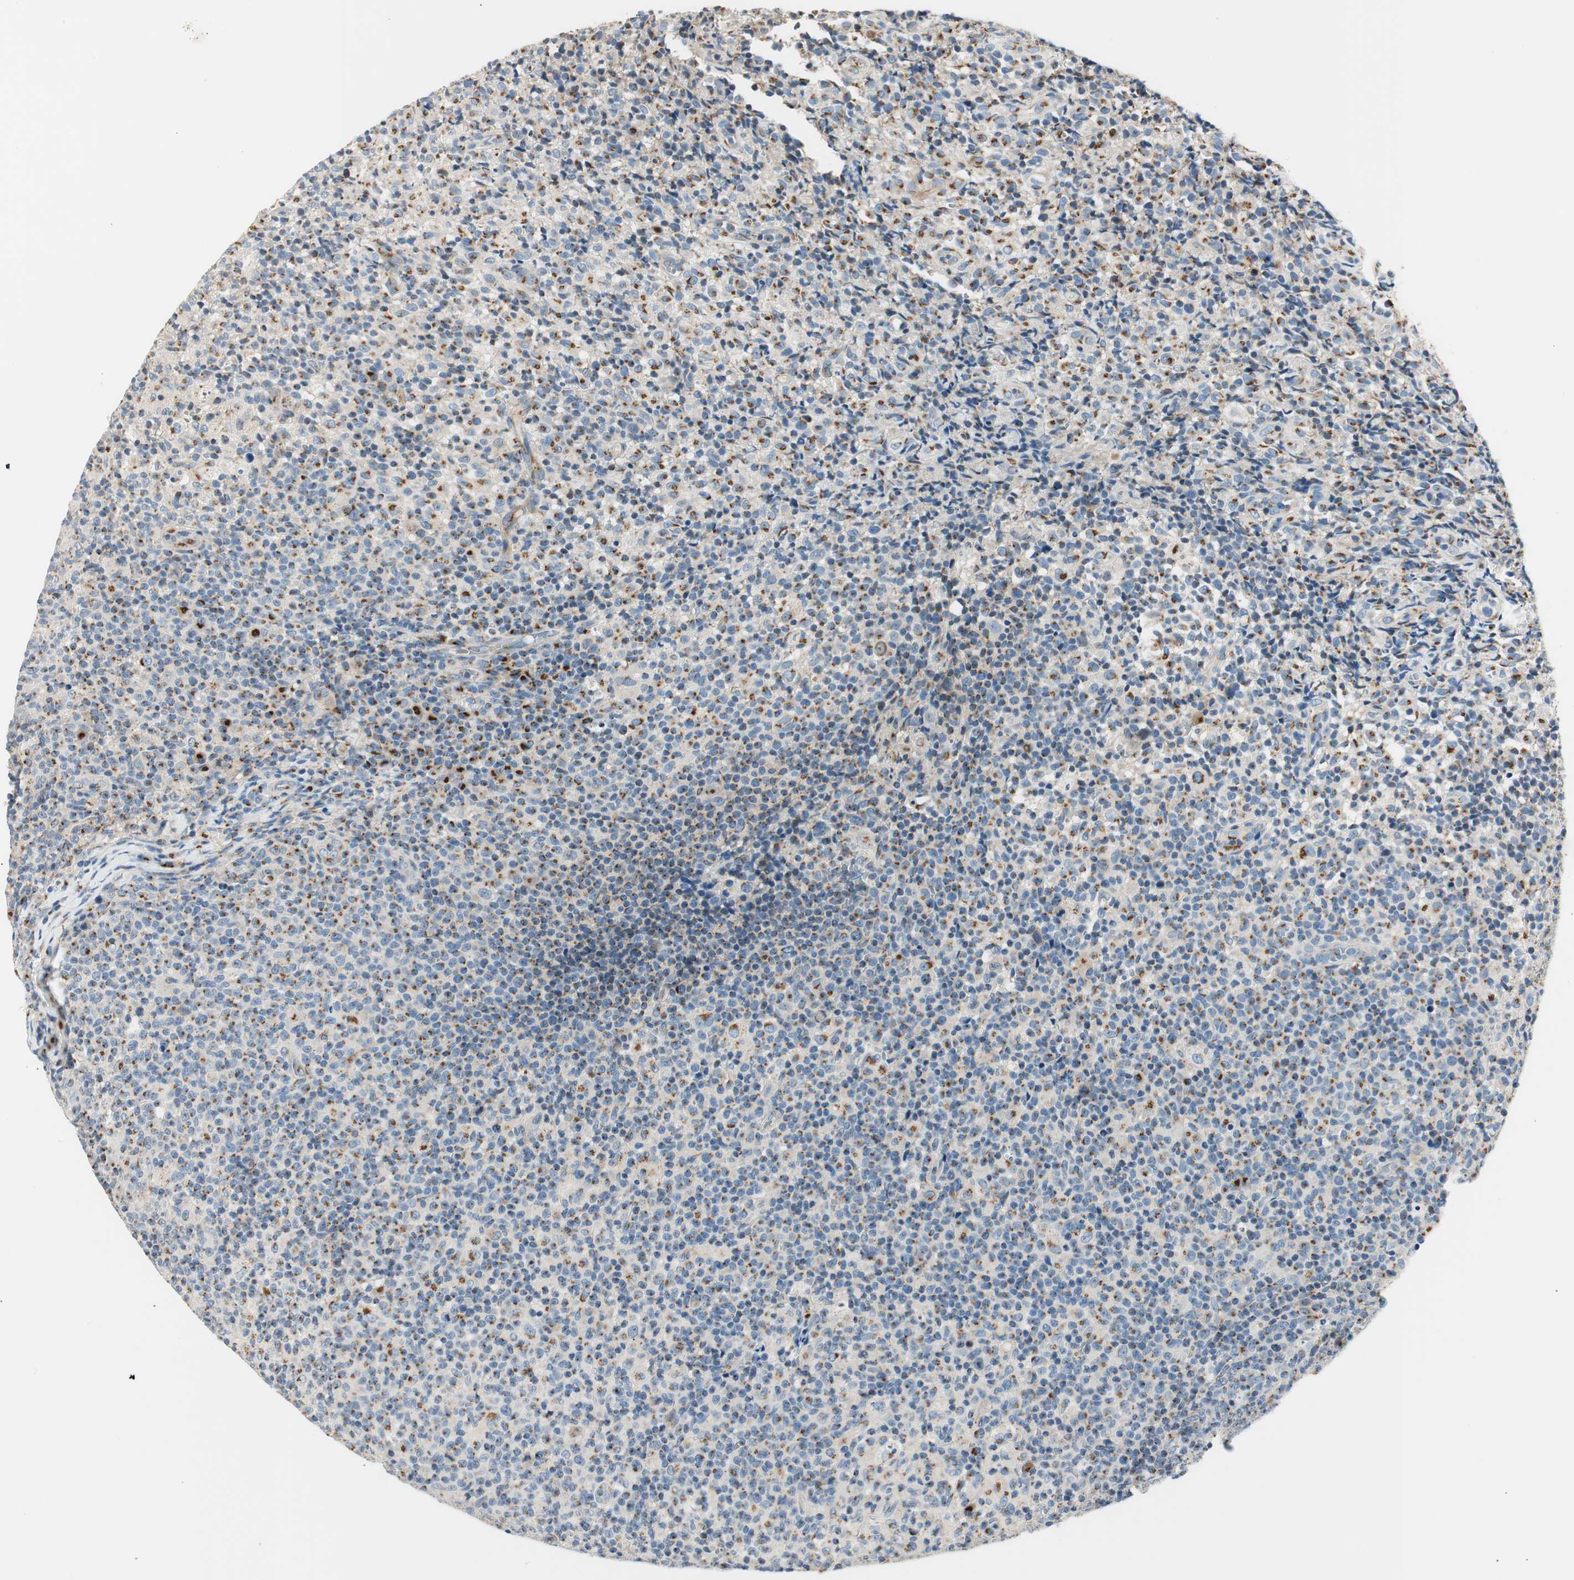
{"staining": {"intensity": "moderate", "quantity": "25%-75%", "location": "cytoplasmic/membranous"}, "tissue": "lymph node", "cell_type": "Germinal center cells", "image_type": "normal", "snomed": [{"axis": "morphology", "description": "Normal tissue, NOS"}, {"axis": "morphology", "description": "Inflammation, NOS"}, {"axis": "topography", "description": "Lymph node"}], "caption": "Moderate cytoplasmic/membranous staining for a protein is seen in about 25%-75% of germinal center cells of benign lymph node using IHC.", "gene": "TMF1", "patient": {"sex": "male", "age": 55}}